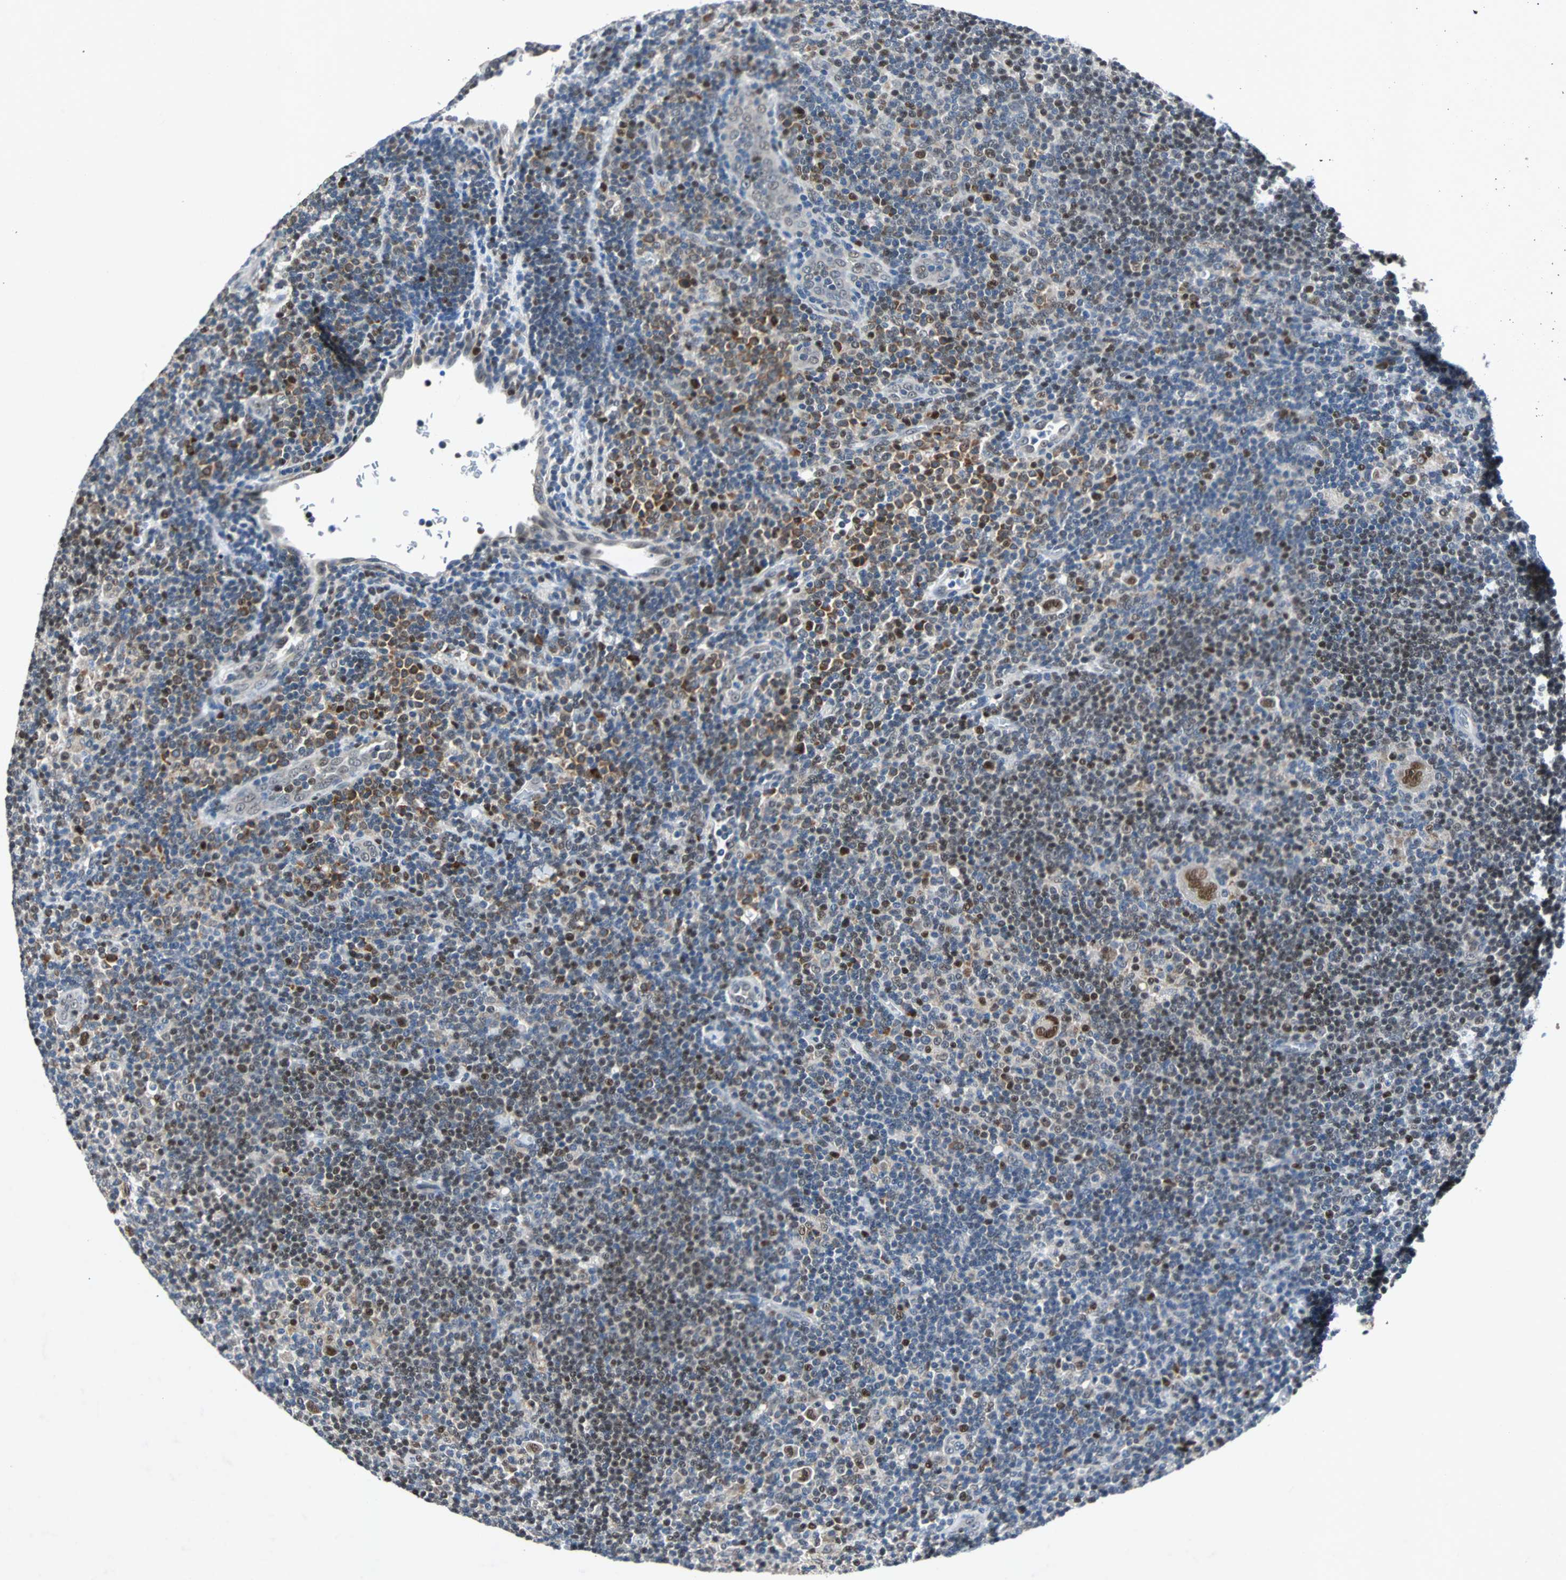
{"staining": {"intensity": "strong", "quantity": "<25%", "location": "nuclear"}, "tissue": "lymphoma", "cell_type": "Tumor cells", "image_type": "cancer", "snomed": [{"axis": "morphology", "description": "Hodgkin's disease, NOS"}, {"axis": "topography", "description": "Lymph node"}], "caption": "Protein staining of Hodgkin's disease tissue demonstrates strong nuclear expression in approximately <25% of tumor cells. Immunohistochemistry stains the protein of interest in brown and the nuclei are stained blue.", "gene": "USP28", "patient": {"sex": "female", "age": 57}}